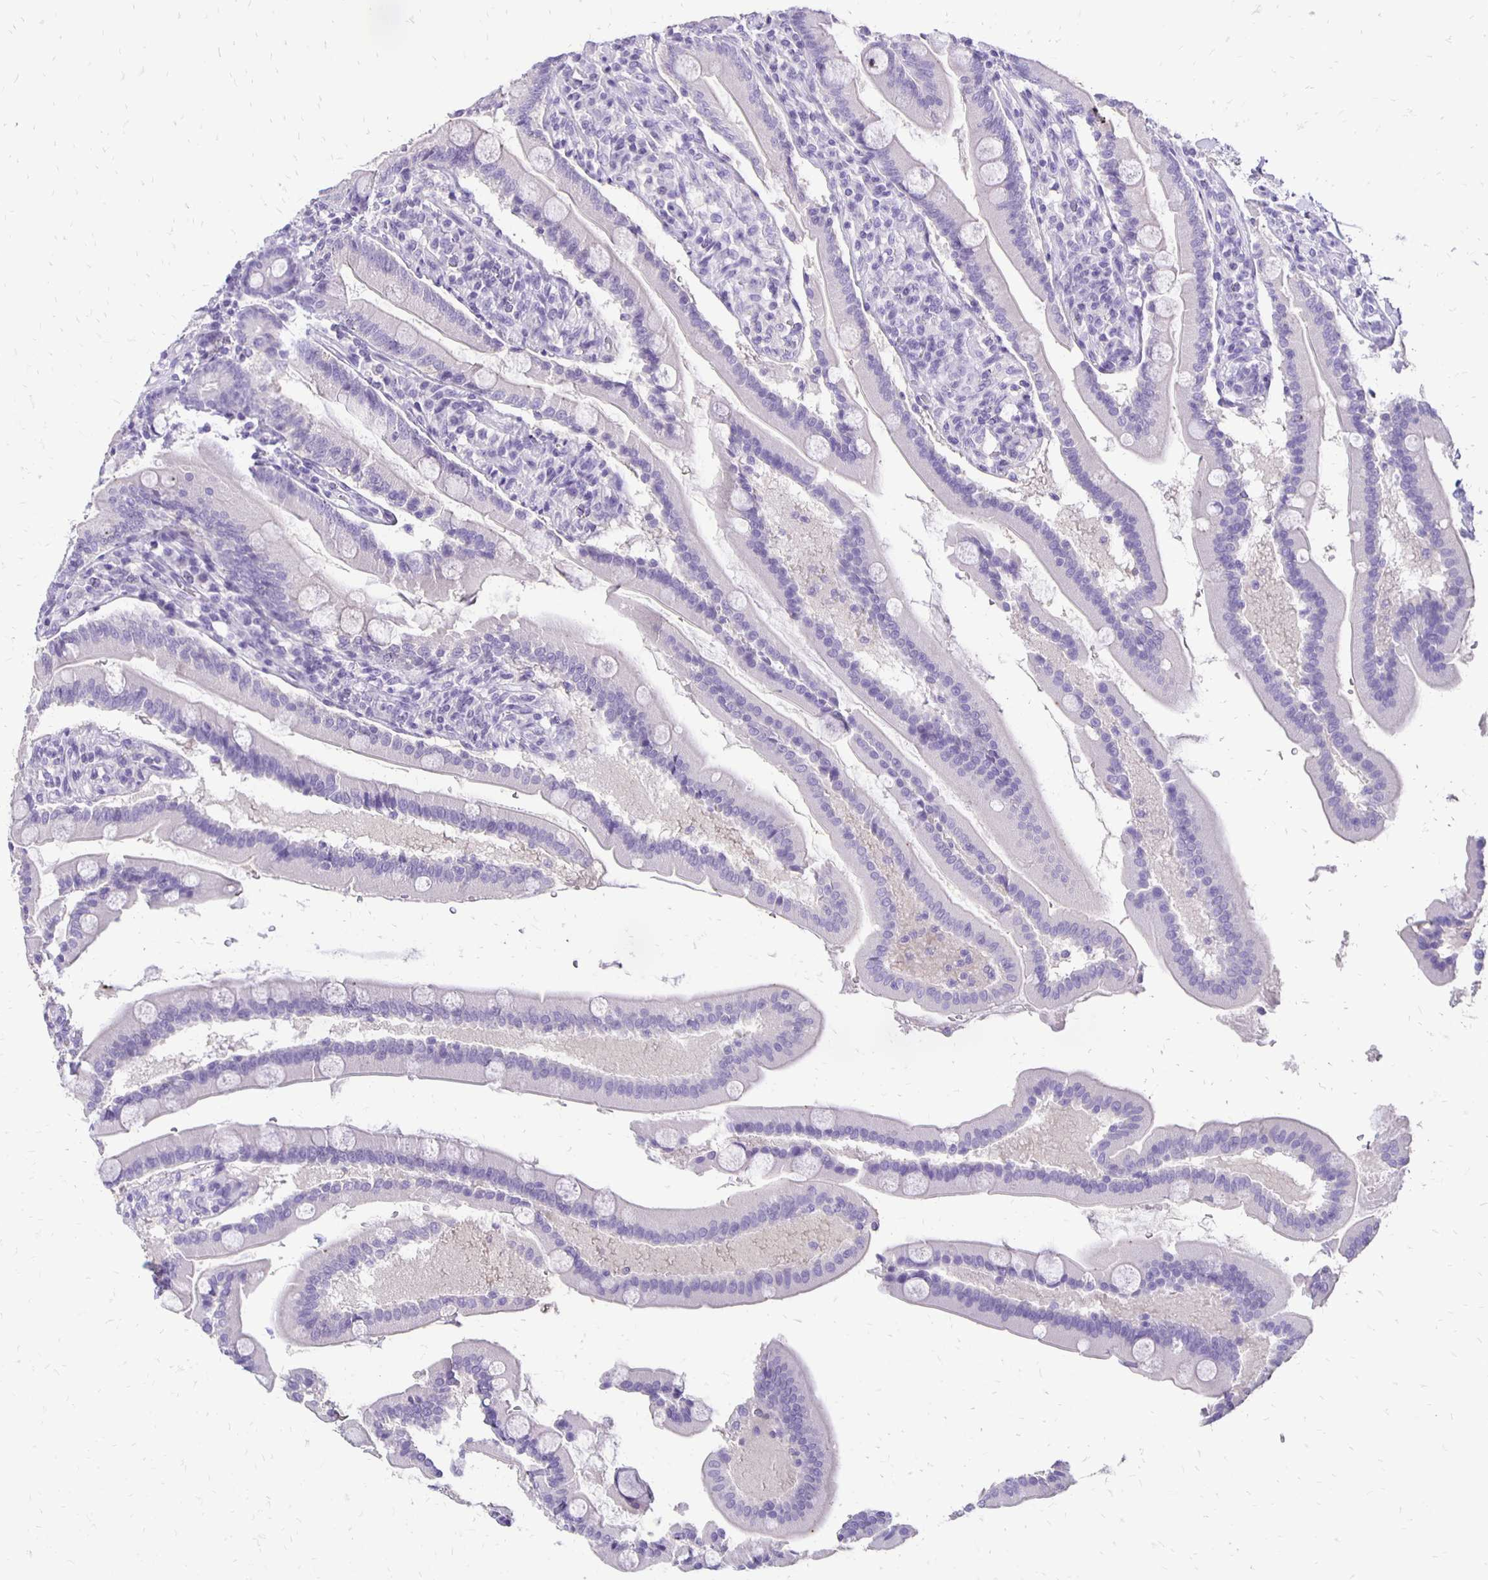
{"staining": {"intensity": "negative", "quantity": "none", "location": "none"}, "tissue": "duodenum", "cell_type": "Glandular cells", "image_type": "normal", "snomed": [{"axis": "morphology", "description": "Normal tissue, NOS"}, {"axis": "topography", "description": "Duodenum"}], "caption": "An IHC image of benign duodenum is shown. There is no staining in glandular cells of duodenum.", "gene": "ANKRD45", "patient": {"sex": "female", "age": 67}}